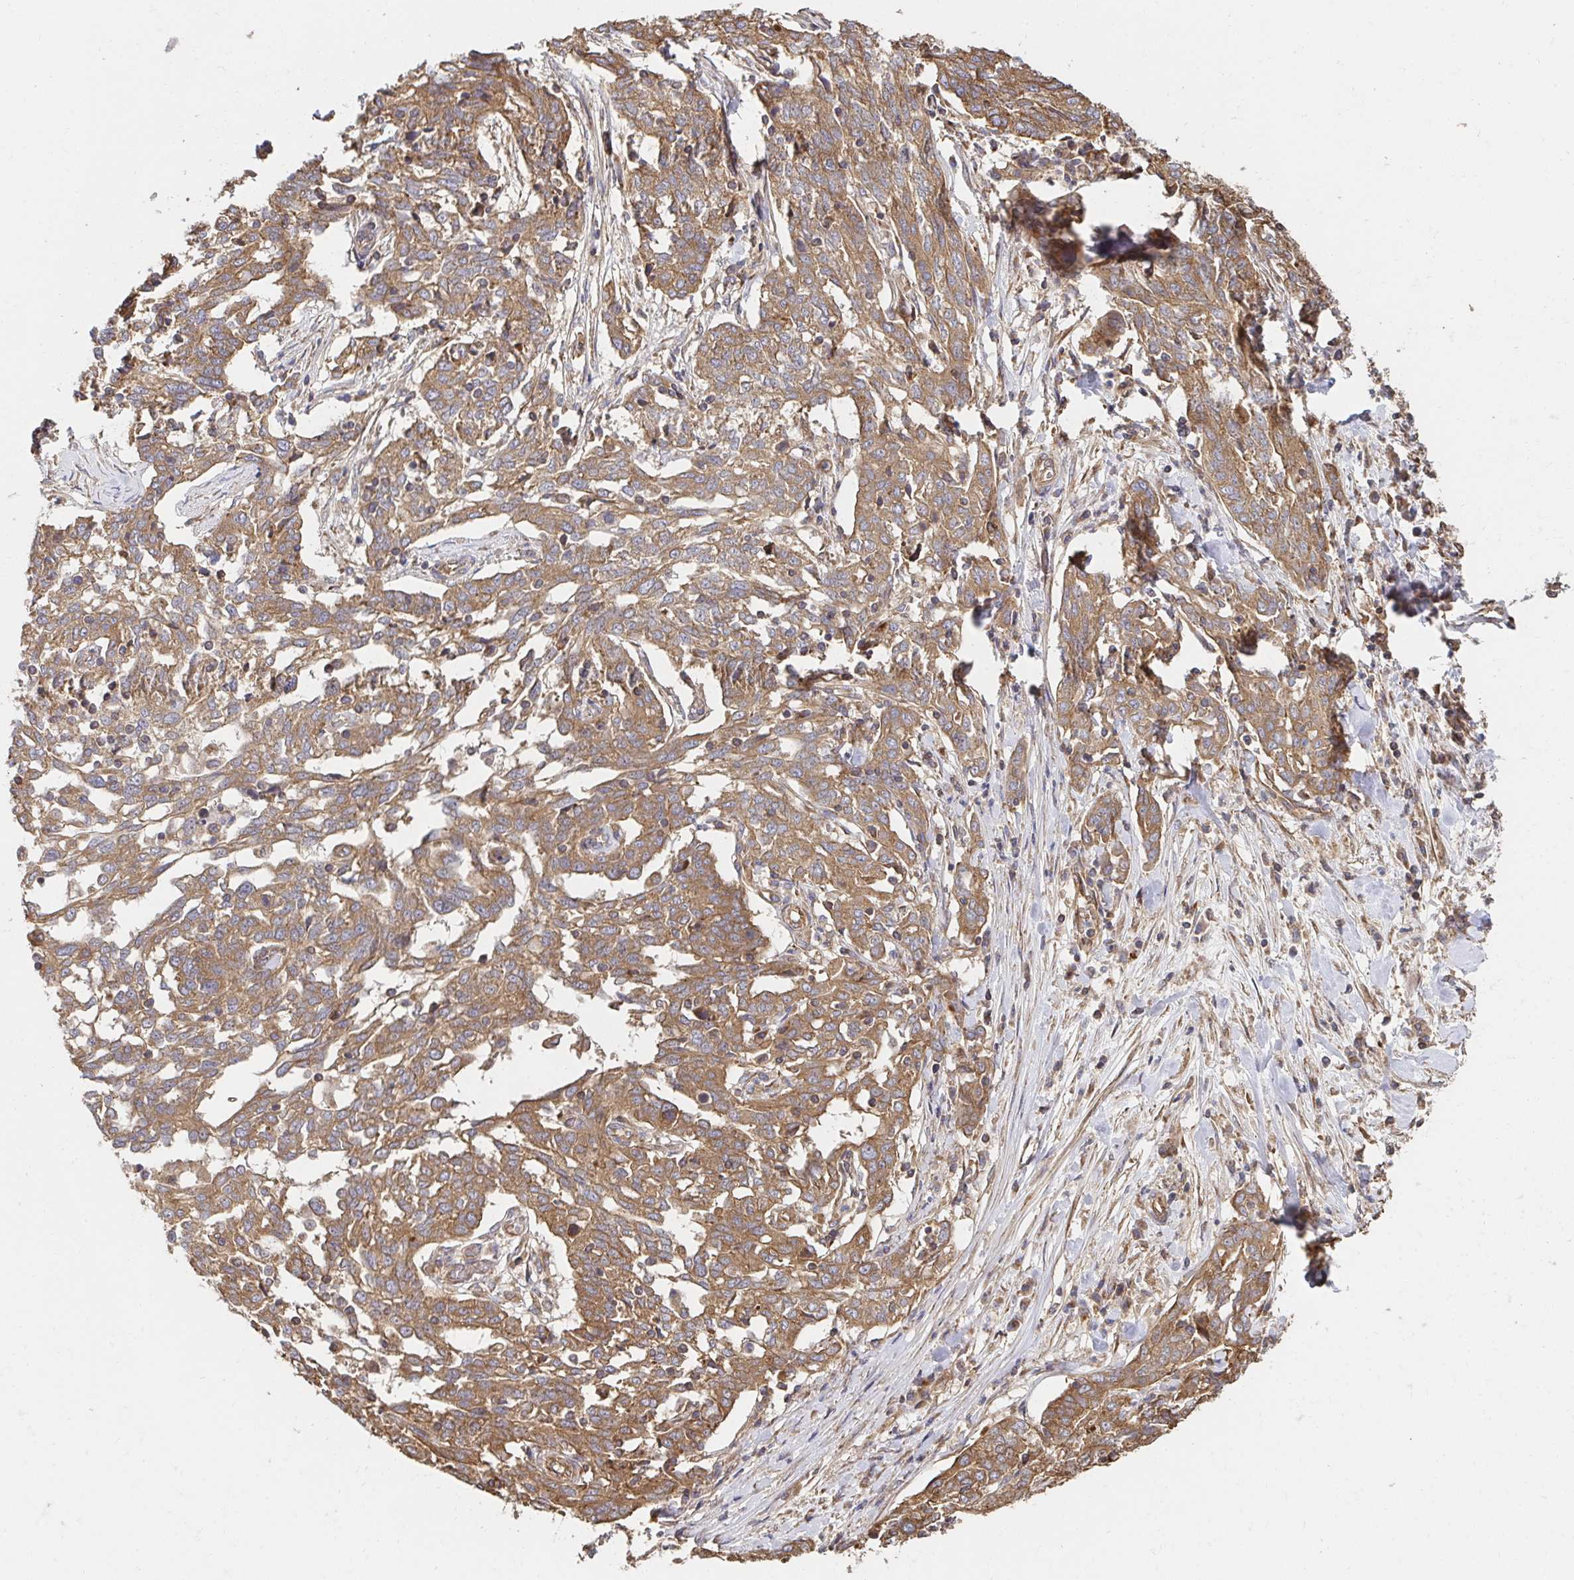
{"staining": {"intensity": "moderate", "quantity": ">75%", "location": "cytoplasmic/membranous"}, "tissue": "ovarian cancer", "cell_type": "Tumor cells", "image_type": "cancer", "snomed": [{"axis": "morphology", "description": "Cystadenocarcinoma, serous, NOS"}, {"axis": "topography", "description": "Ovary"}], "caption": "Protein staining shows moderate cytoplasmic/membranous expression in about >75% of tumor cells in ovarian serous cystadenocarcinoma.", "gene": "APBB1", "patient": {"sex": "female", "age": 67}}